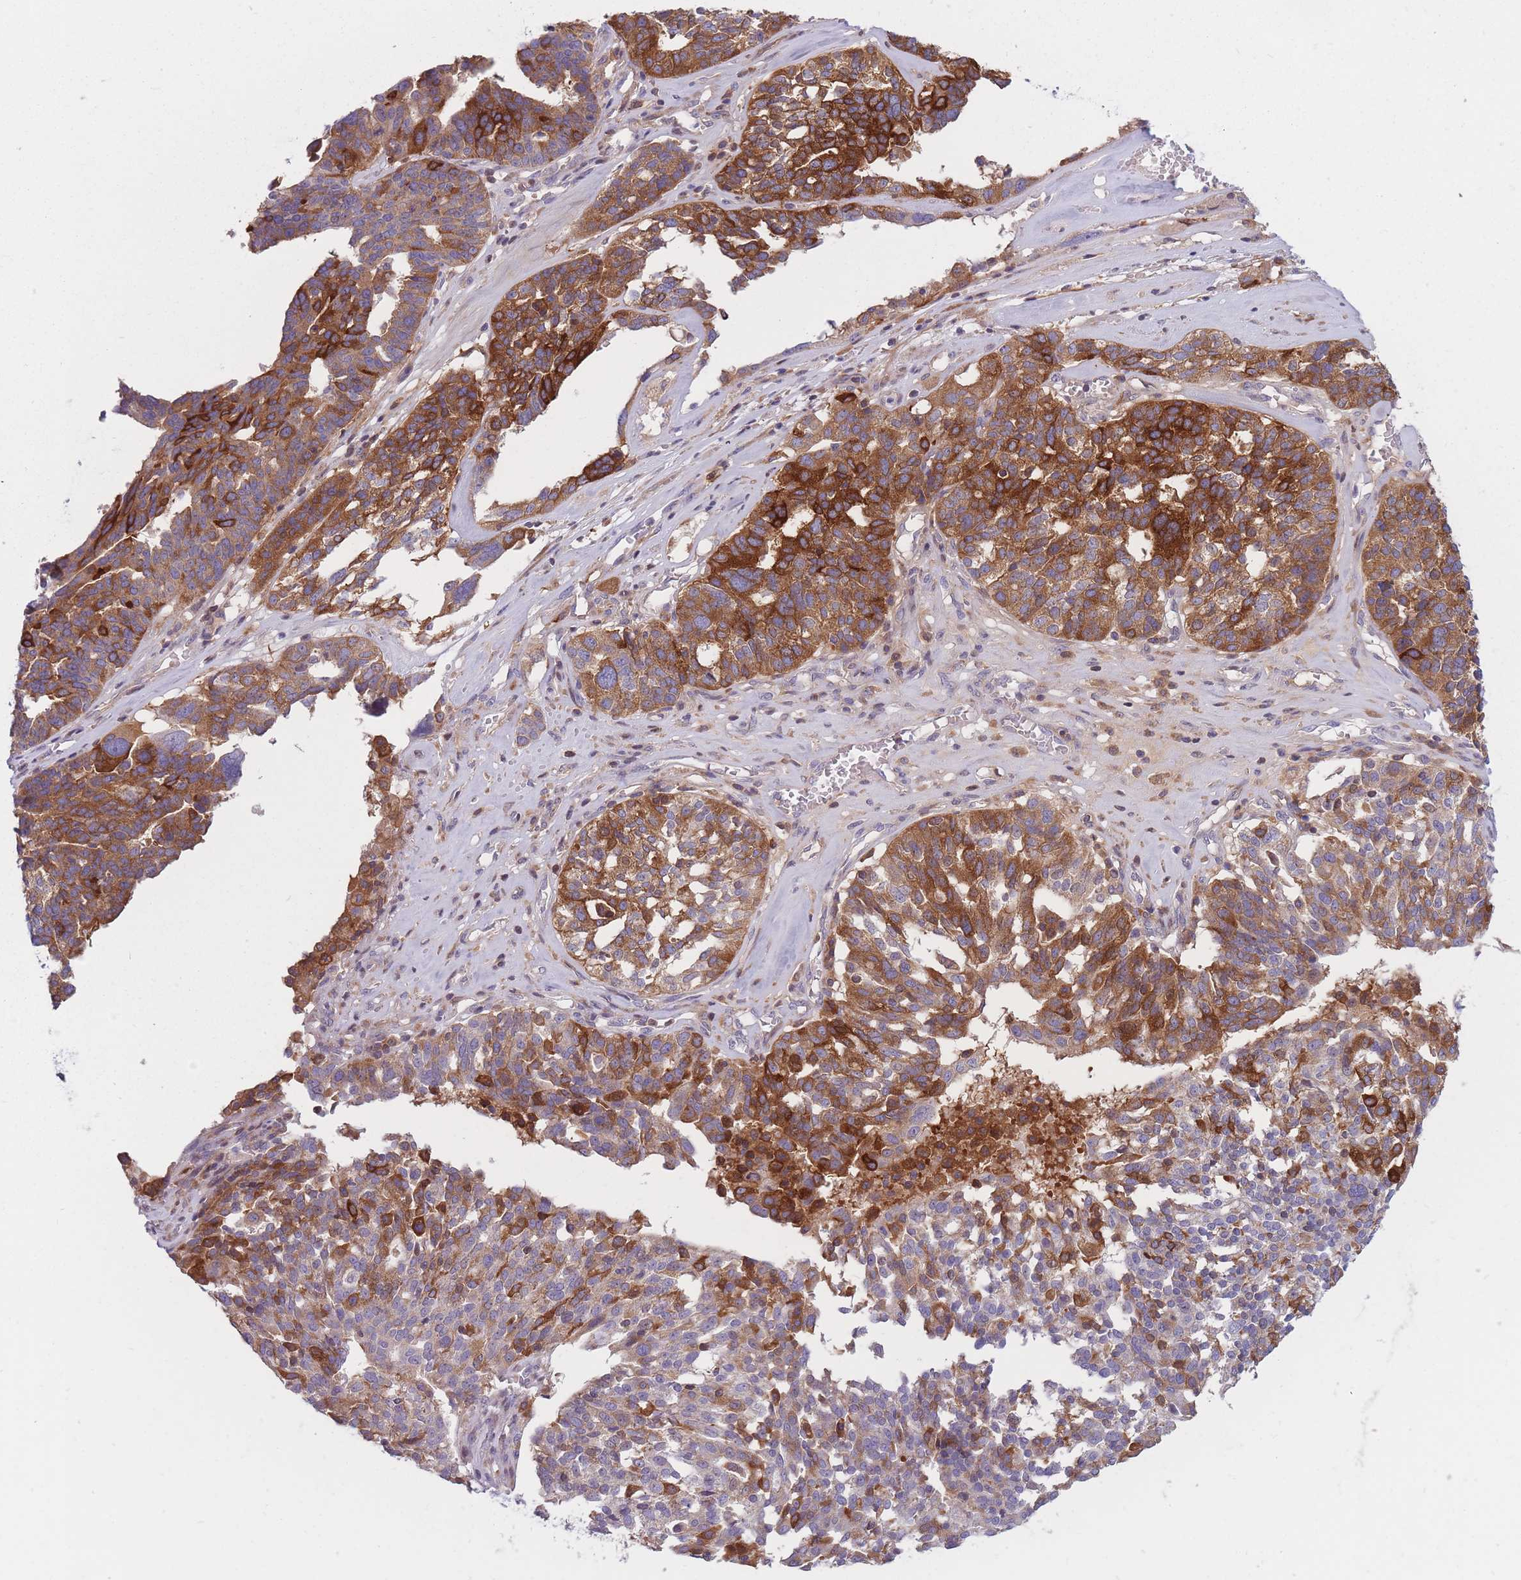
{"staining": {"intensity": "strong", "quantity": "25%-75%", "location": "cytoplasmic/membranous"}, "tissue": "ovarian cancer", "cell_type": "Tumor cells", "image_type": "cancer", "snomed": [{"axis": "morphology", "description": "Cystadenocarcinoma, serous, NOS"}, {"axis": "topography", "description": "Ovary"}], "caption": "An image of human ovarian cancer stained for a protein displays strong cytoplasmic/membranous brown staining in tumor cells. Using DAB (3,3'-diaminobenzidine) (brown) and hematoxylin (blue) stains, captured at high magnification using brightfield microscopy.", "gene": "PDE4A", "patient": {"sex": "female", "age": 59}}